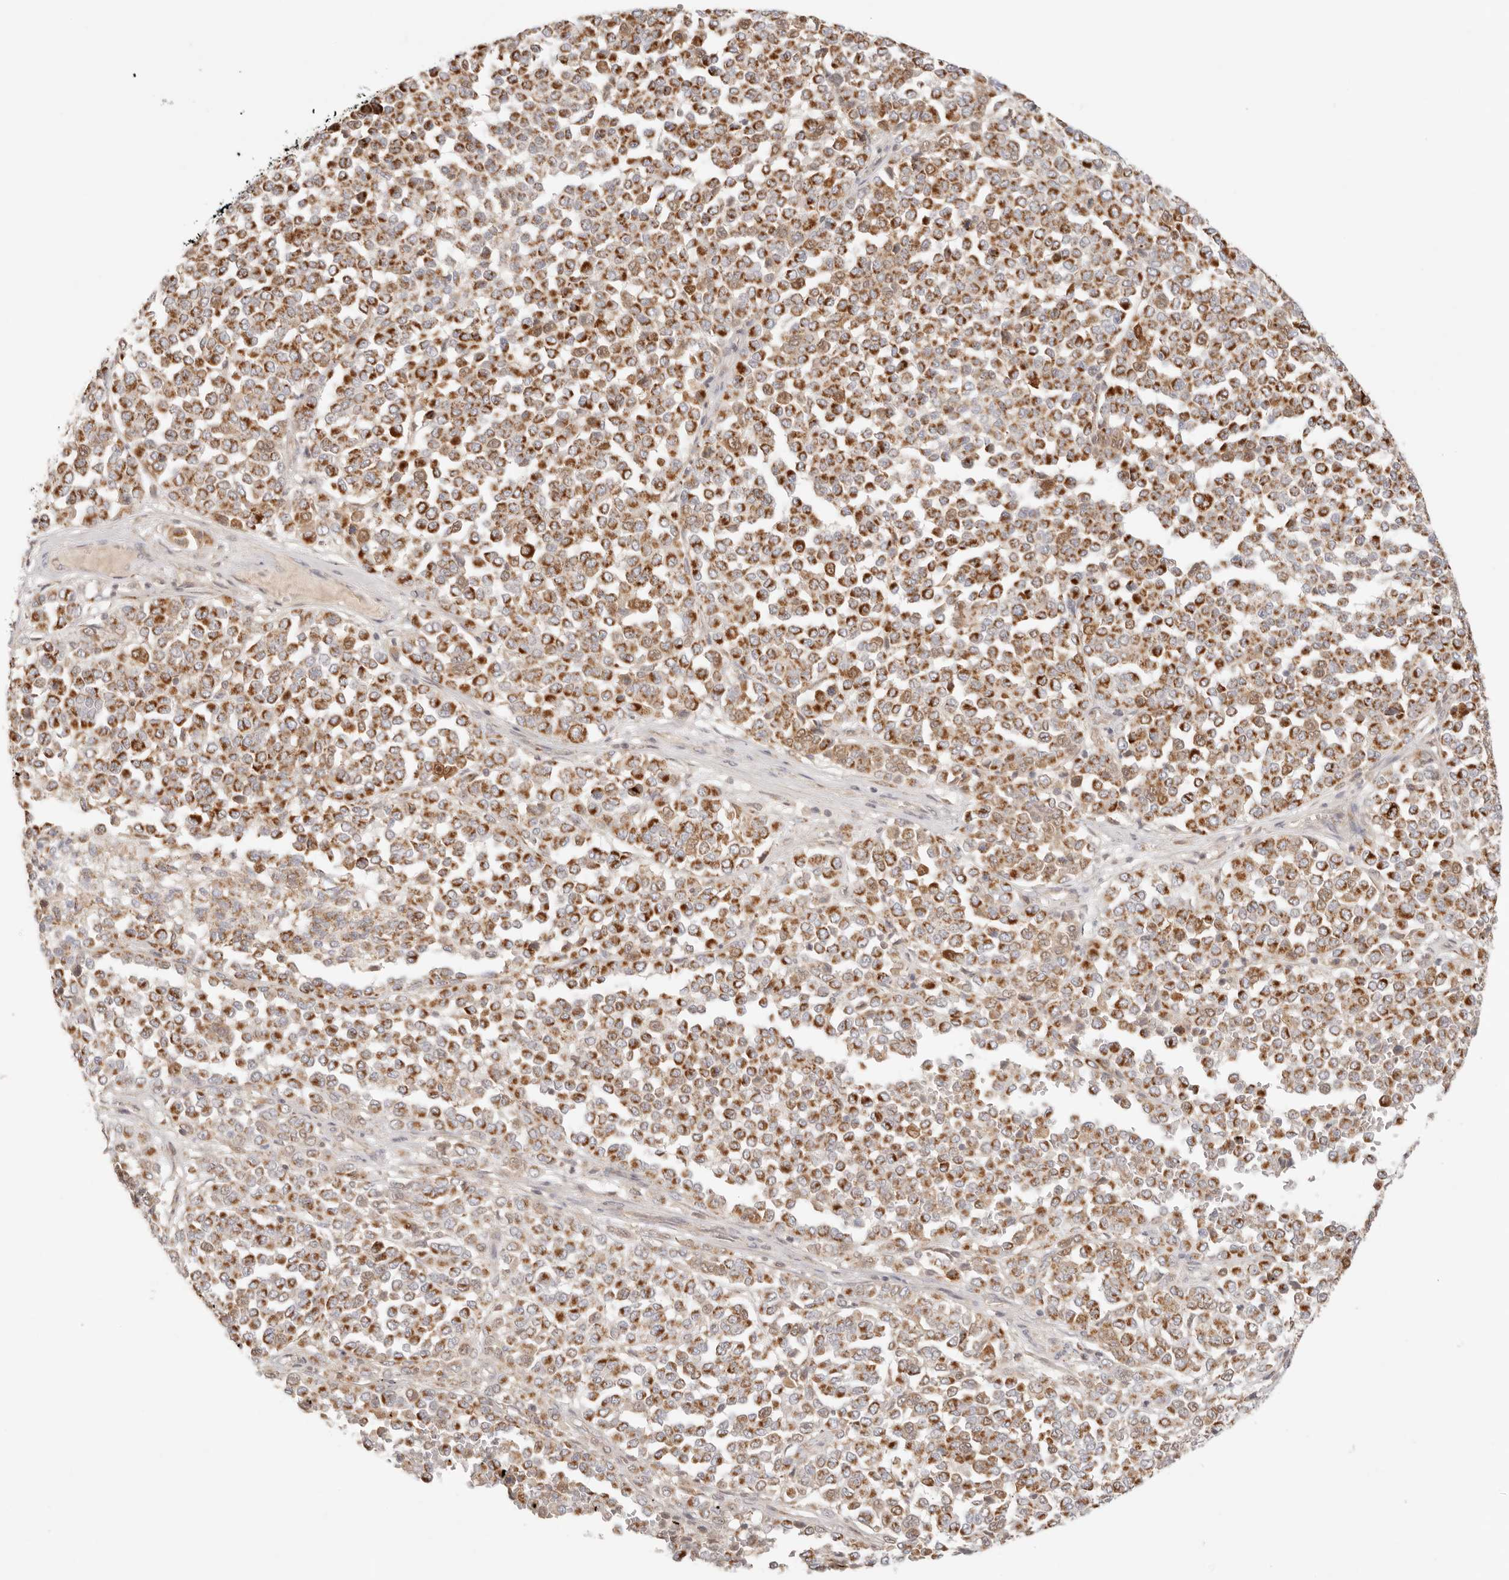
{"staining": {"intensity": "strong", "quantity": ">75%", "location": "cytoplasmic/membranous"}, "tissue": "melanoma", "cell_type": "Tumor cells", "image_type": "cancer", "snomed": [{"axis": "morphology", "description": "Malignant melanoma, Metastatic site"}, {"axis": "topography", "description": "Pancreas"}], "caption": "Melanoma was stained to show a protein in brown. There is high levels of strong cytoplasmic/membranous staining in about >75% of tumor cells.", "gene": "COA6", "patient": {"sex": "female", "age": 30}}